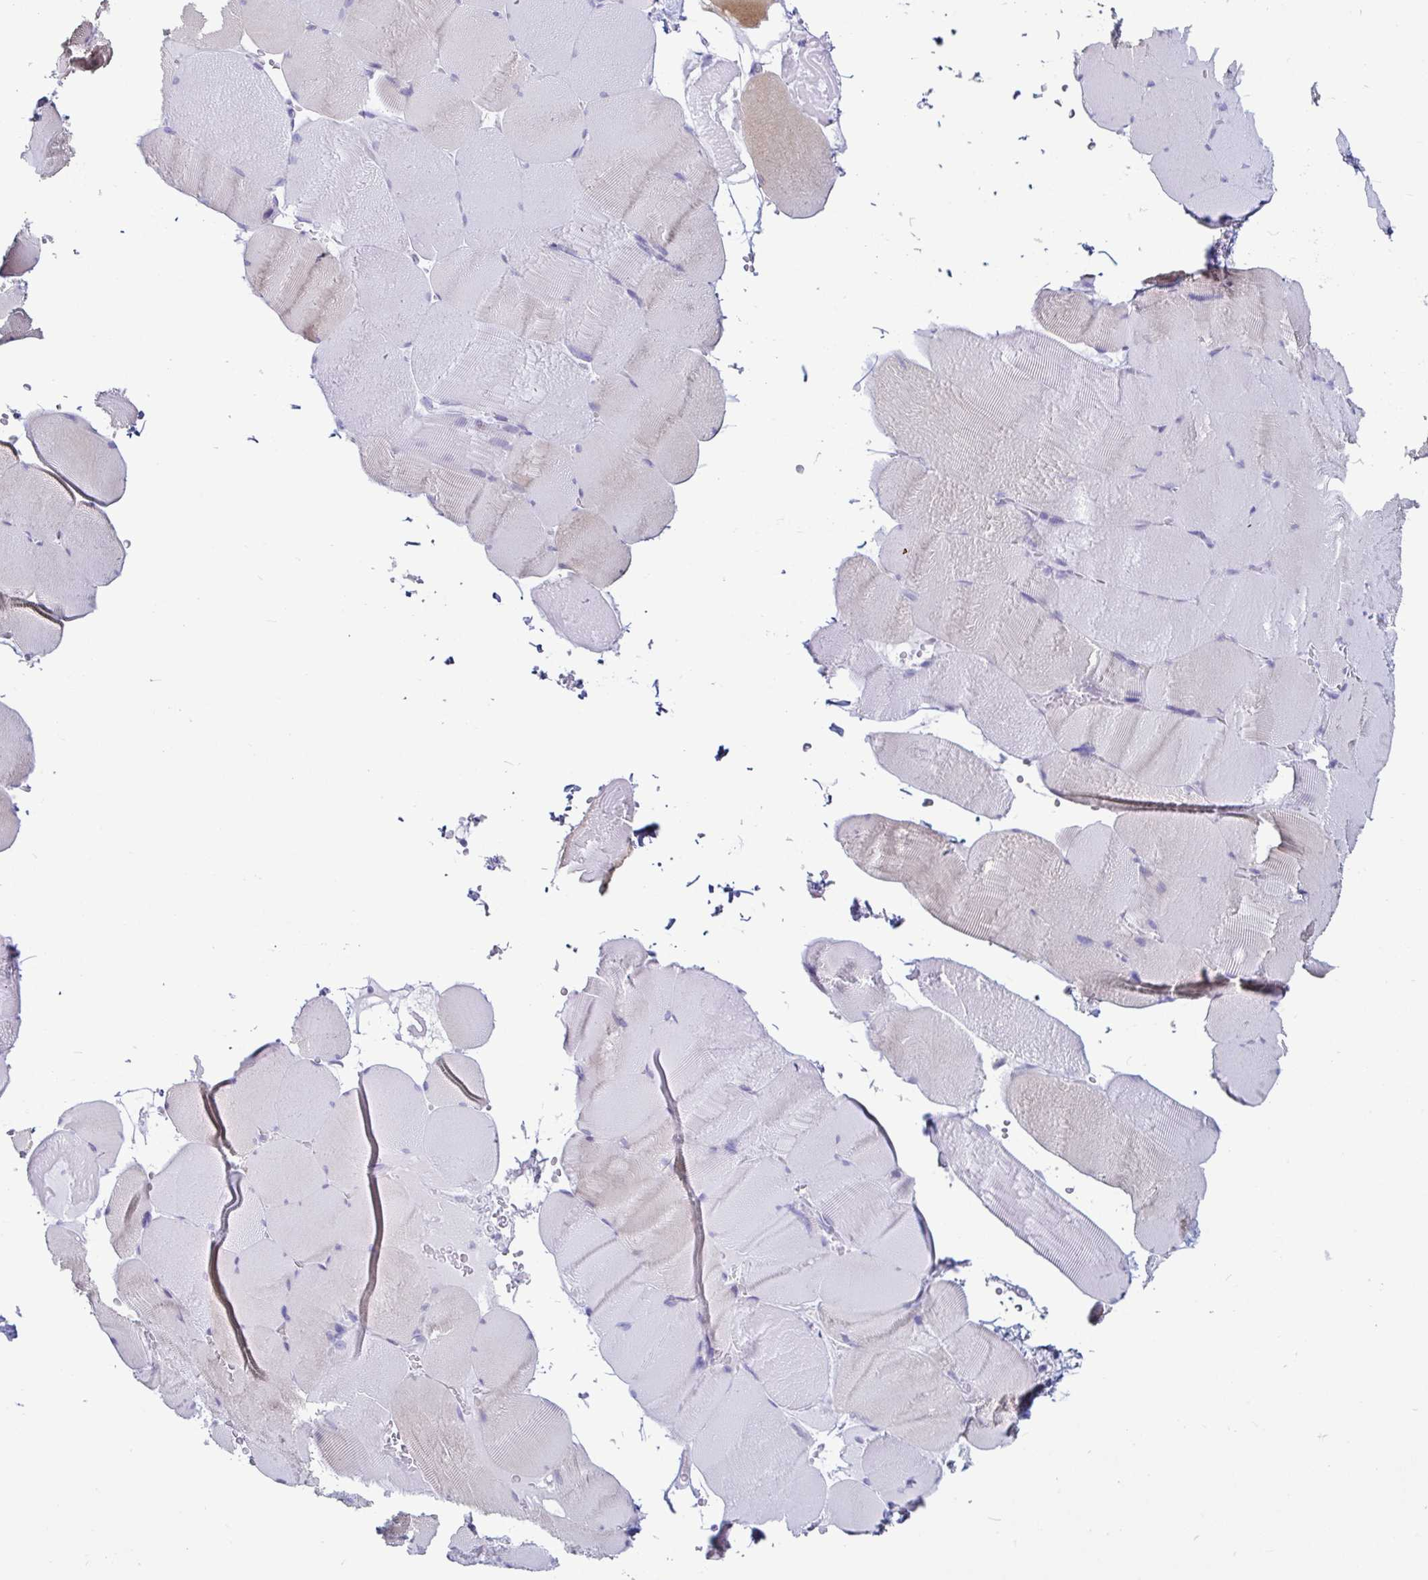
{"staining": {"intensity": "negative", "quantity": "none", "location": "none"}, "tissue": "skeletal muscle", "cell_type": "Myocytes", "image_type": "normal", "snomed": [{"axis": "morphology", "description": "Normal tissue, NOS"}, {"axis": "topography", "description": "Skeletal muscle"}, {"axis": "topography", "description": "Head-Neck"}], "caption": "Photomicrograph shows no significant protein expression in myocytes of normal skeletal muscle. (Stains: DAB IHC with hematoxylin counter stain, Microscopy: brightfield microscopy at high magnification).", "gene": "TFPI2", "patient": {"sex": "male", "age": 66}}